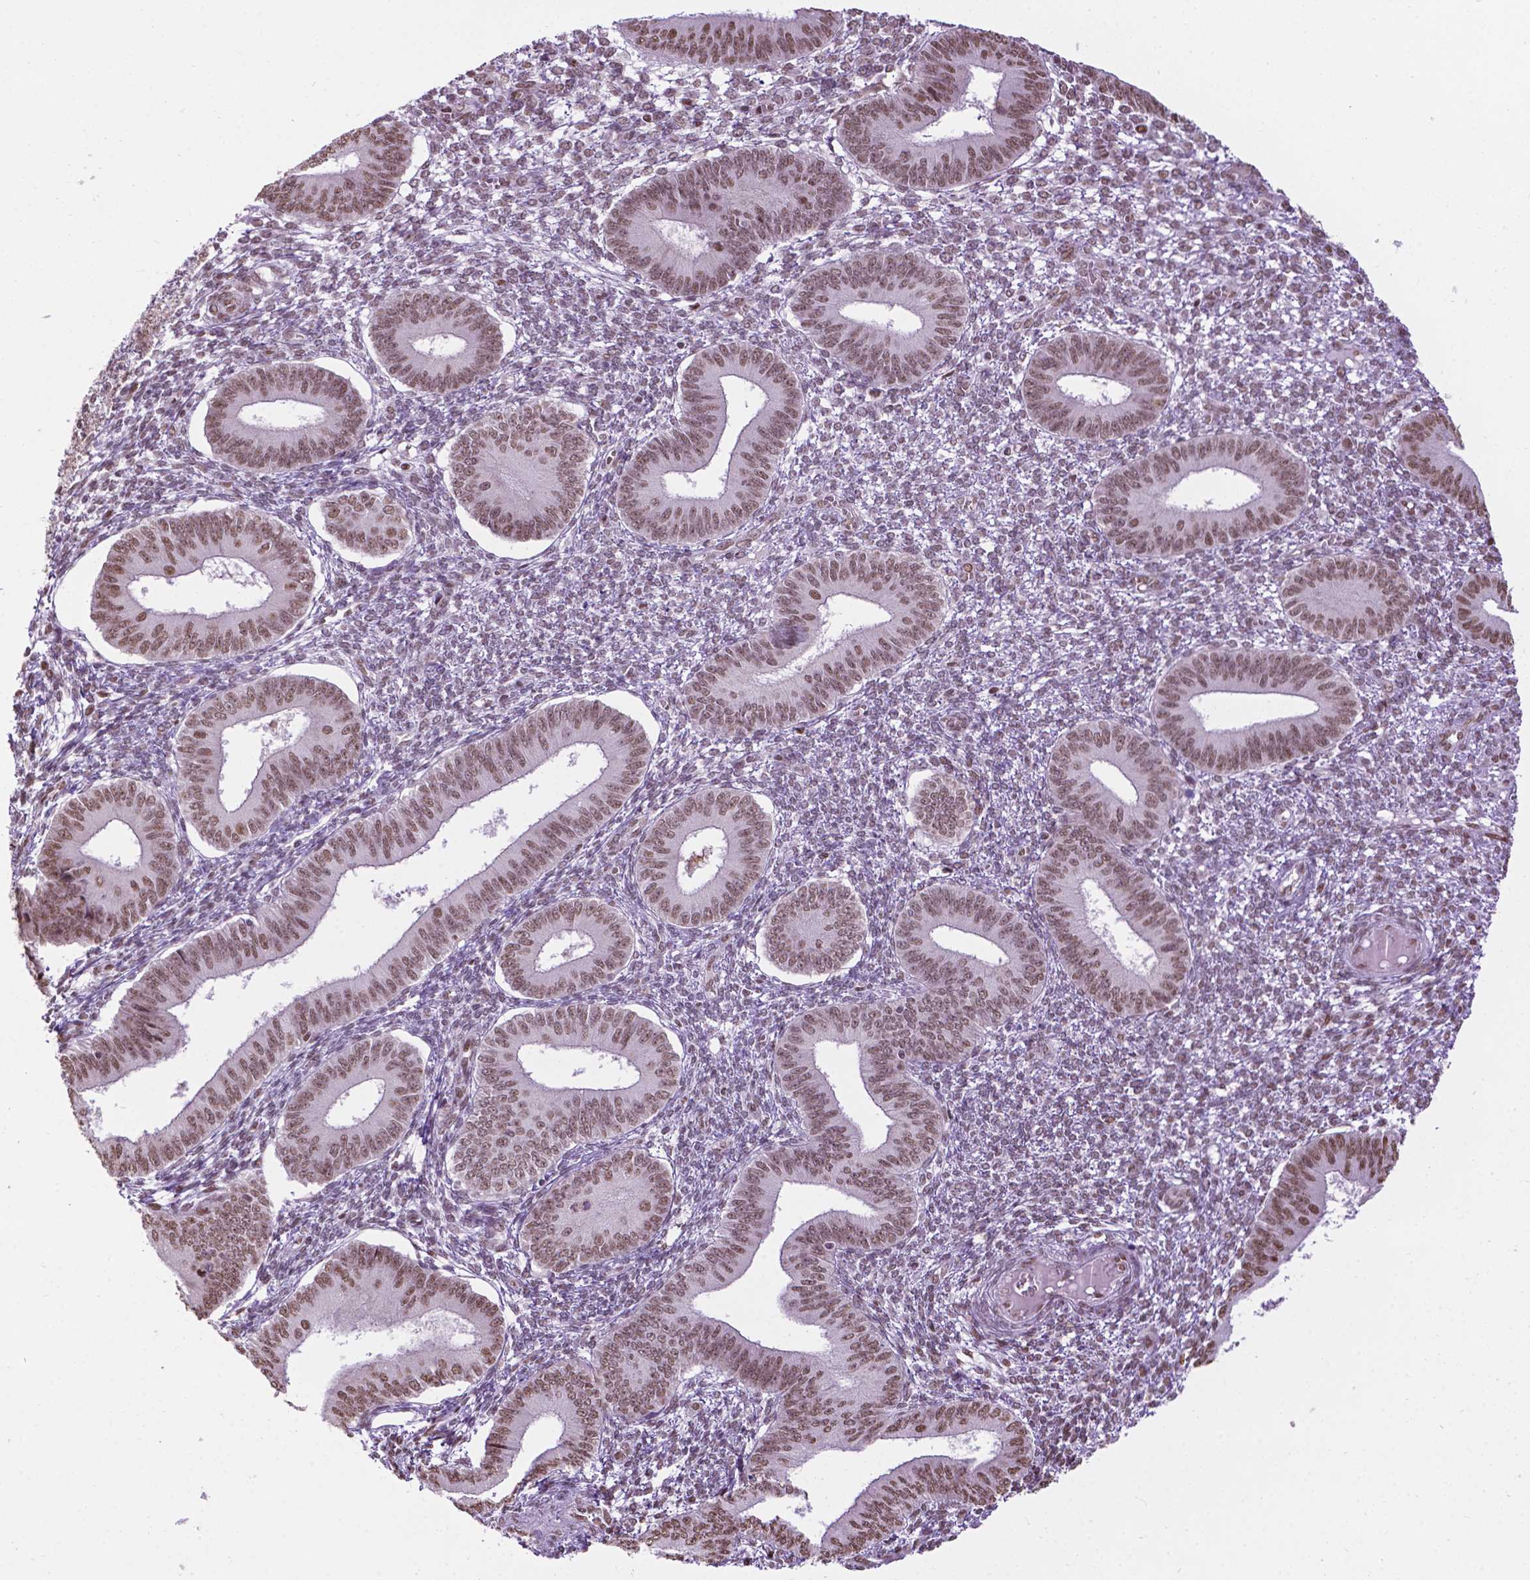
{"staining": {"intensity": "weak", "quantity": "25%-75%", "location": "nuclear"}, "tissue": "endometrium", "cell_type": "Cells in endometrial stroma", "image_type": "normal", "snomed": [{"axis": "morphology", "description": "Normal tissue, NOS"}, {"axis": "topography", "description": "Endometrium"}], "caption": "Brown immunohistochemical staining in benign human endometrium demonstrates weak nuclear positivity in about 25%-75% of cells in endometrial stroma. (DAB (3,3'-diaminobenzidine) IHC with brightfield microscopy, high magnification).", "gene": "COL23A1", "patient": {"sex": "female", "age": 42}}